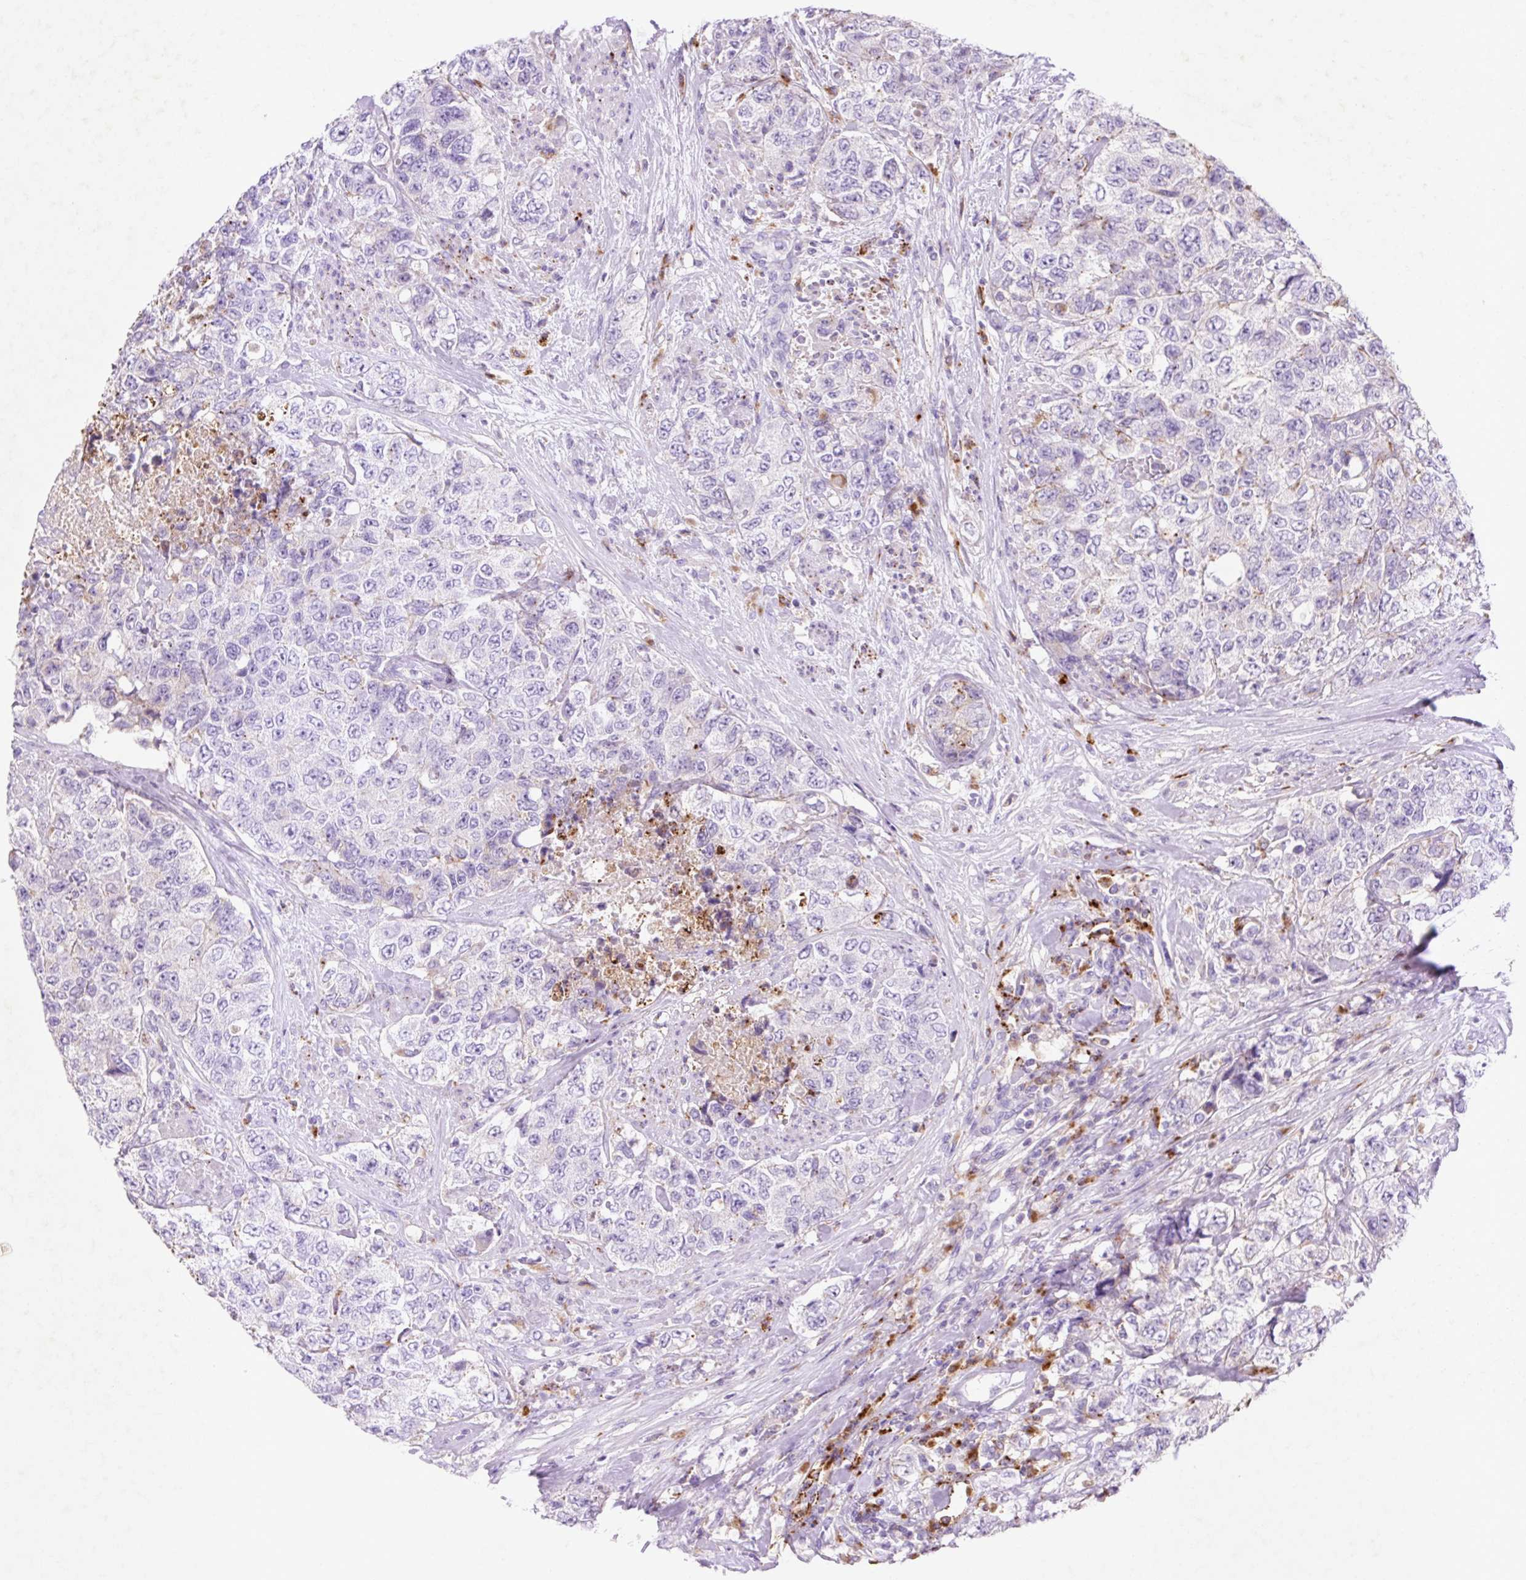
{"staining": {"intensity": "negative", "quantity": "none", "location": "none"}, "tissue": "urothelial cancer", "cell_type": "Tumor cells", "image_type": "cancer", "snomed": [{"axis": "morphology", "description": "Urothelial carcinoma, High grade"}, {"axis": "topography", "description": "Urinary bladder"}], "caption": "This histopathology image is of high-grade urothelial carcinoma stained with IHC to label a protein in brown with the nuclei are counter-stained blue. There is no expression in tumor cells.", "gene": "HEXA", "patient": {"sex": "female", "age": 78}}